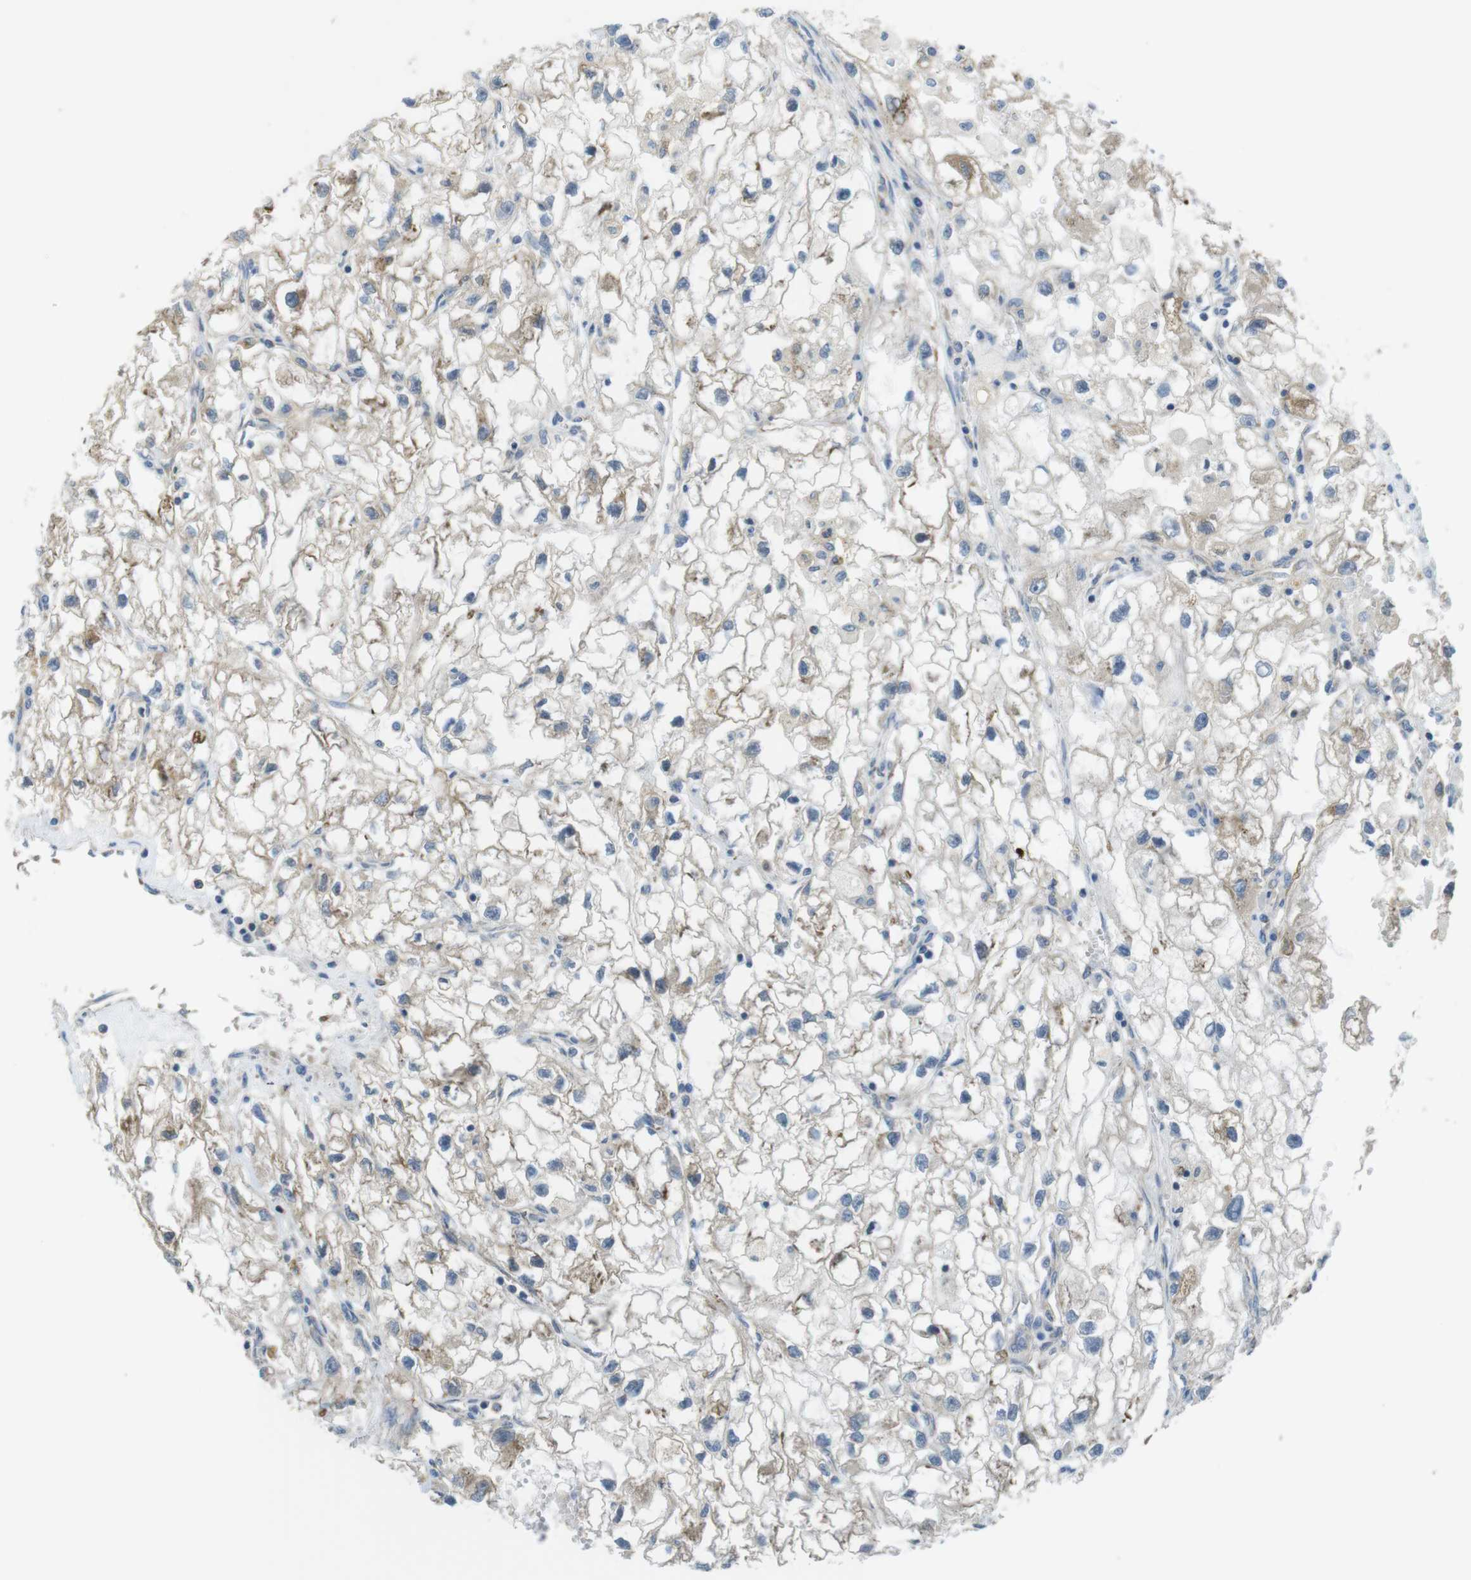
{"staining": {"intensity": "weak", "quantity": "25%-75%", "location": "cytoplasmic/membranous"}, "tissue": "renal cancer", "cell_type": "Tumor cells", "image_type": "cancer", "snomed": [{"axis": "morphology", "description": "Adenocarcinoma, NOS"}, {"axis": "topography", "description": "Kidney"}], "caption": "Brown immunohistochemical staining in human renal cancer (adenocarcinoma) exhibits weak cytoplasmic/membranous staining in about 25%-75% of tumor cells. (DAB (3,3'-diaminobenzidine) = brown stain, brightfield microscopy at high magnification).", "gene": "GRIK2", "patient": {"sex": "female", "age": 70}}